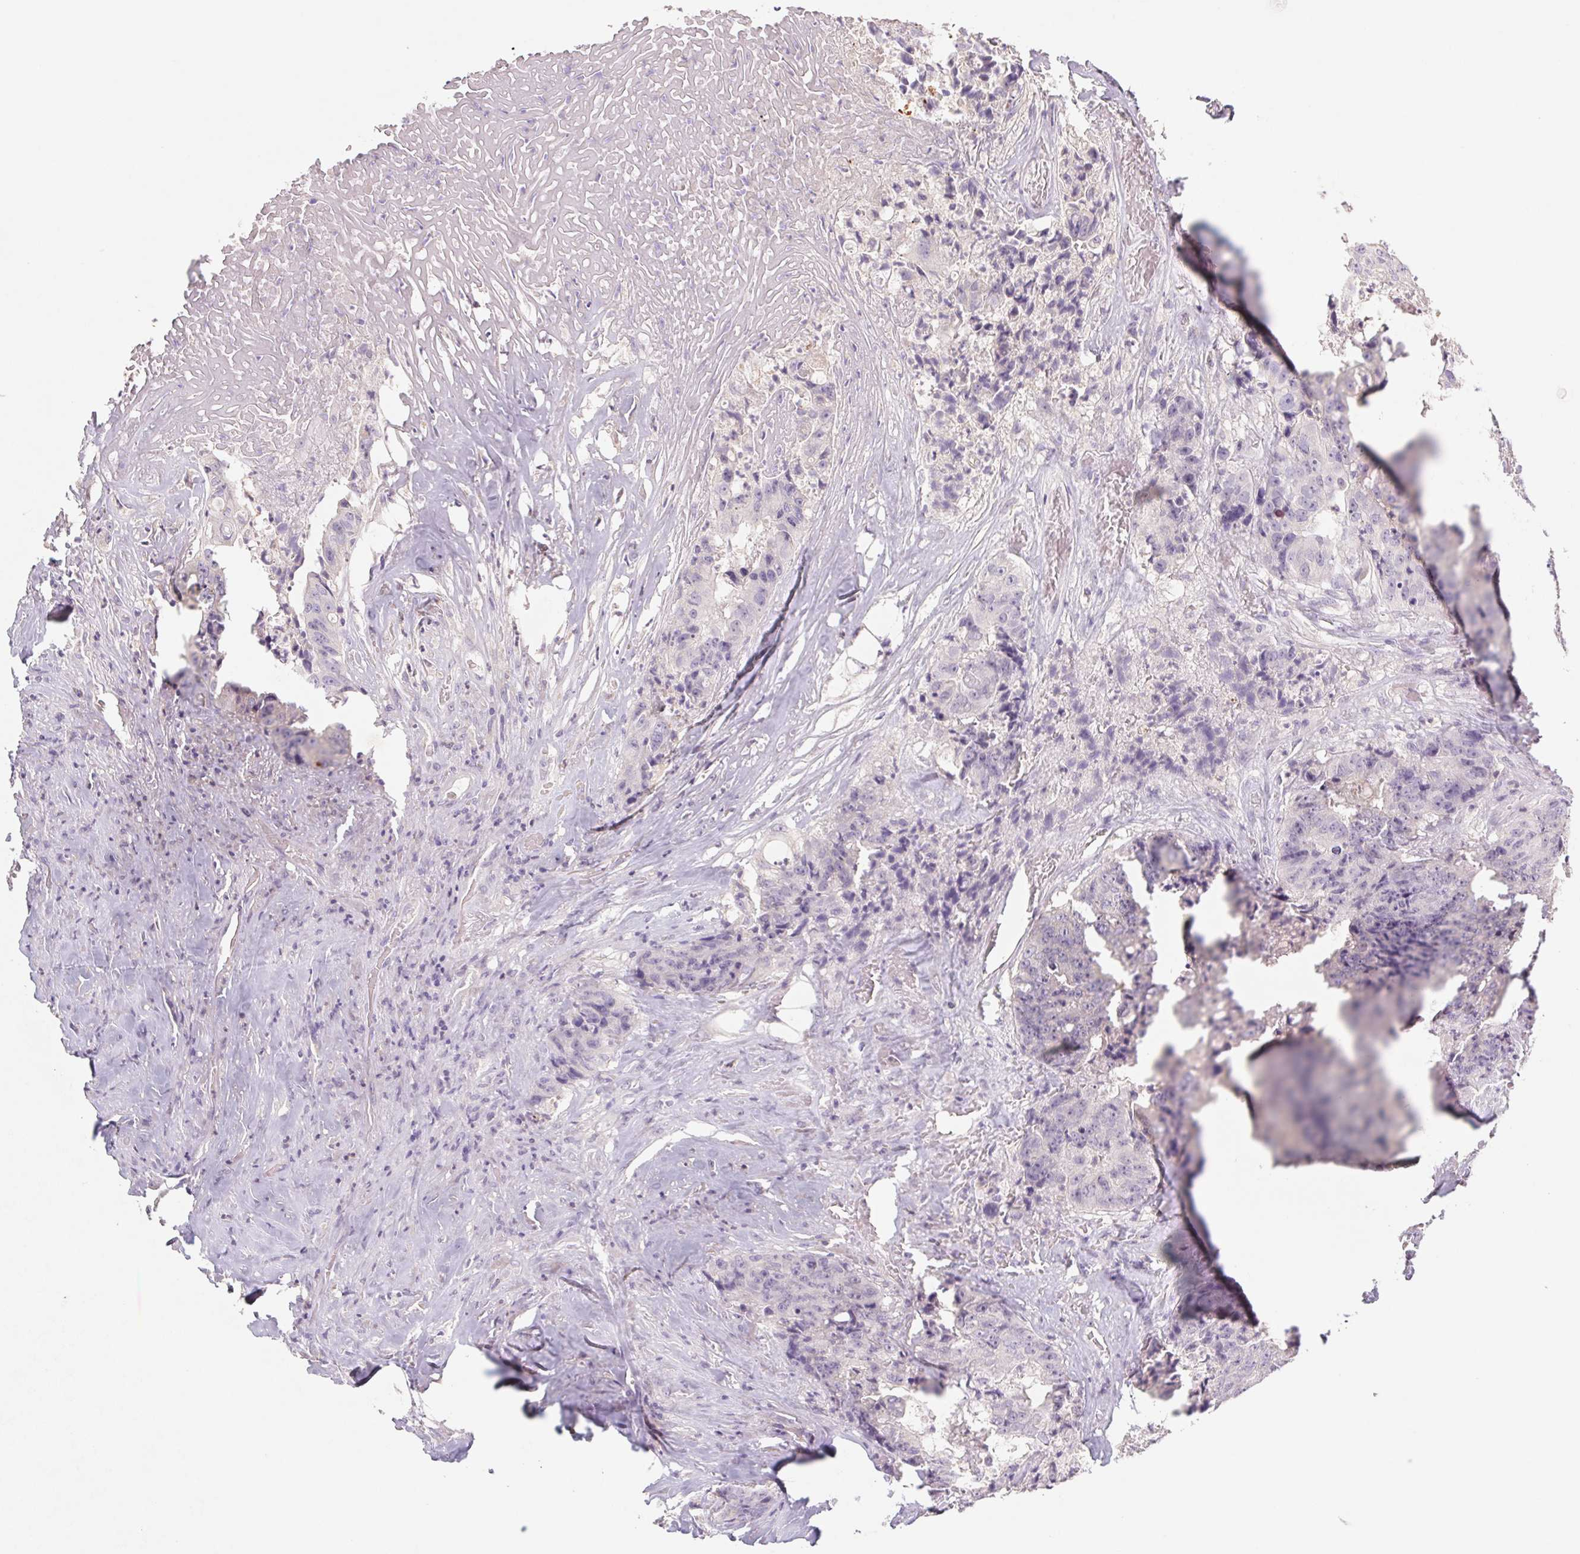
{"staining": {"intensity": "negative", "quantity": "none", "location": "none"}, "tissue": "colorectal cancer", "cell_type": "Tumor cells", "image_type": "cancer", "snomed": [{"axis": "morphology", "description": "Adenocarcinoma, NOS"}, {"axis": "topography", "description": "Rectum"}], "caption": "High magnification brightfield microscopy of colorectal cancer stained with DAB (brown) and counterstained with hematoxylin (blue): tumor cells show no significant positivity. (Immunohistochemistry, brightfield microscopy, high magnification).", "gene": "PNMA8B", "patient": {"sex": "female", "age": 62}}